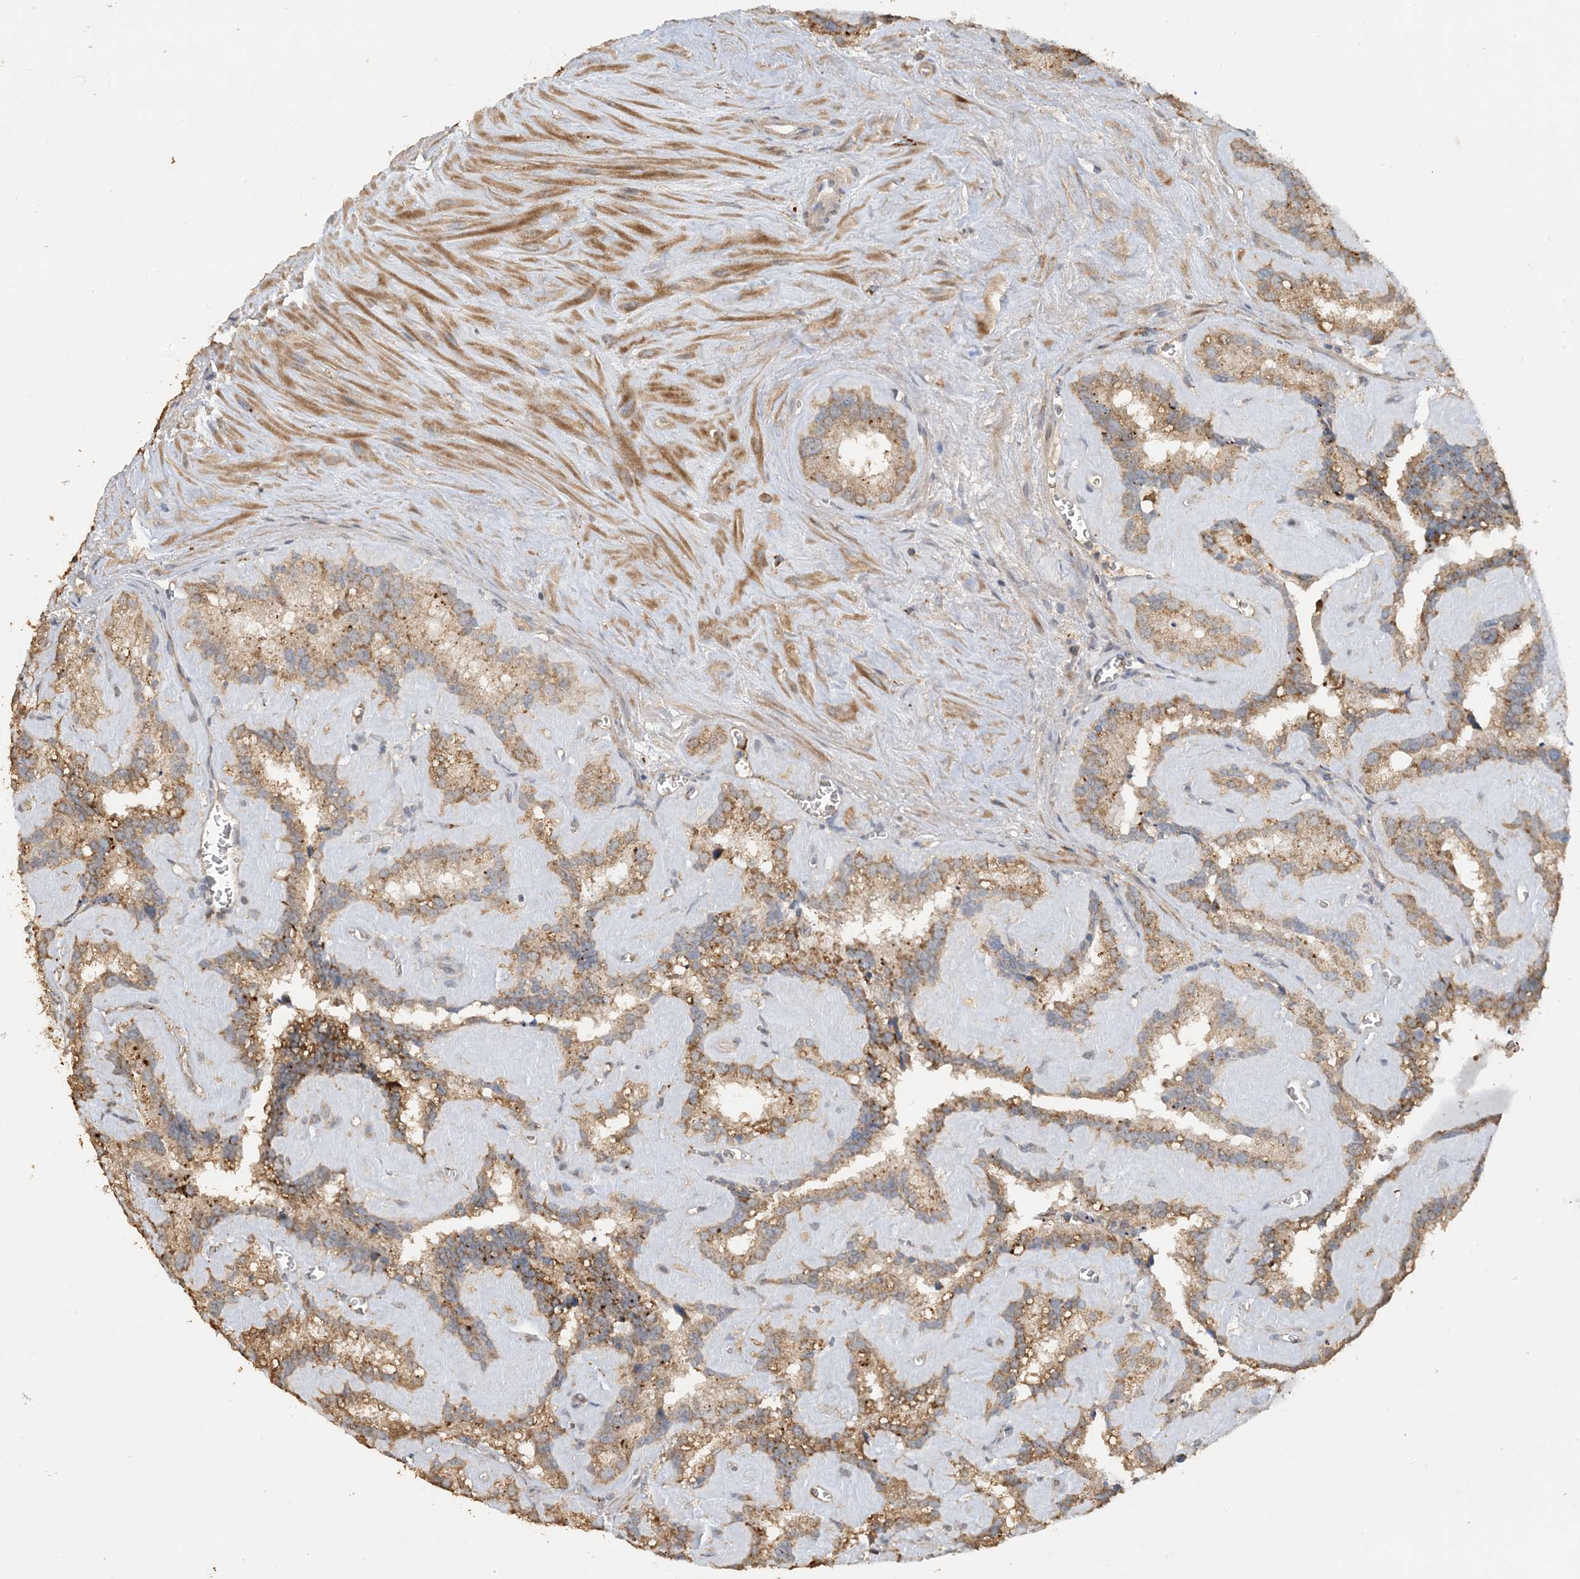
{"staining": {"intensity": "moderate", "quantity": ">75%", "location": "cytoplasmic/membranous"}, "tissue": "seminal vesicle", "cell_type": "Glandular cells", "image_type": "normal", "snomed": [{"axis": "morphology", "description": "Normal tissue, NOS"}, {"axis": "topography", "description": "Prostate"}, {"axis": "topography", "description": "Seminal veicle"}], "caption": "A histopathology image of human seminal vesicle stained for a protein exhibits moderate cytoplasmic/membranous brown staining in glandular cells. The staining was performed using DAB (3,3'-diaminobenzidine) to visualize the protein expression in brown, while the nuclei were stained in blue with hematoxylin (Magnification: 20x).", "gene": "SFMBT2", "patient": {"sex": "male", "age": 59}}